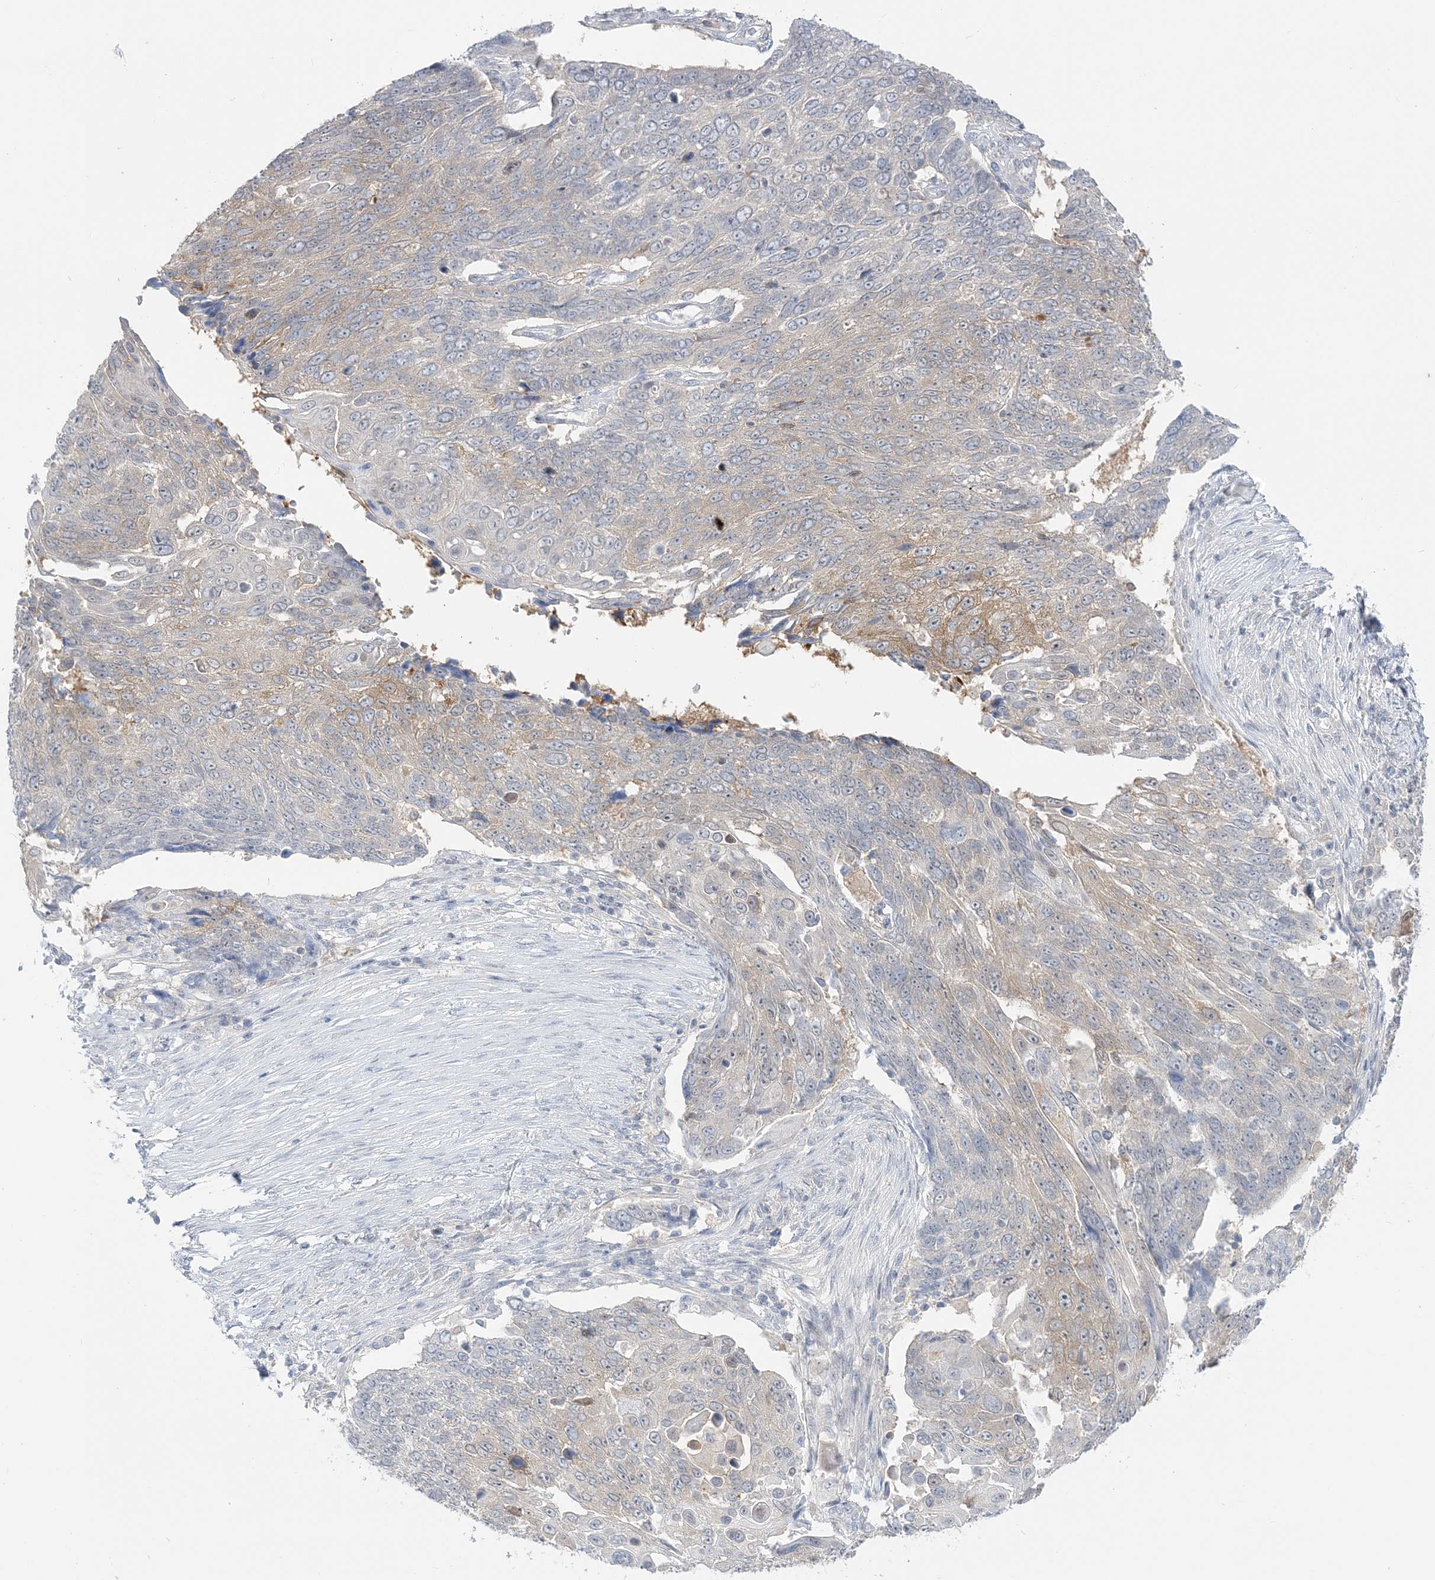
{"staining": {"intensity": "weak", "quantity": "<25%", "location": "cytoplasmic/membranous"}, "tissue": "lung cancer", "cell_type": "Tumor cells", "image_type": "cancer", "snomed": [{"axis": "morphology", "description": "Squamous cell carcinoma, NOS"}, {"axis": "topography", "description": "Lung"}], "caption": "Histopathology image shows no significant protein staining in tumor cells of lung cancer (squamous cell carcinoma).", "gene": "THADA", "patient": {"sex": "male", "age": 66}}